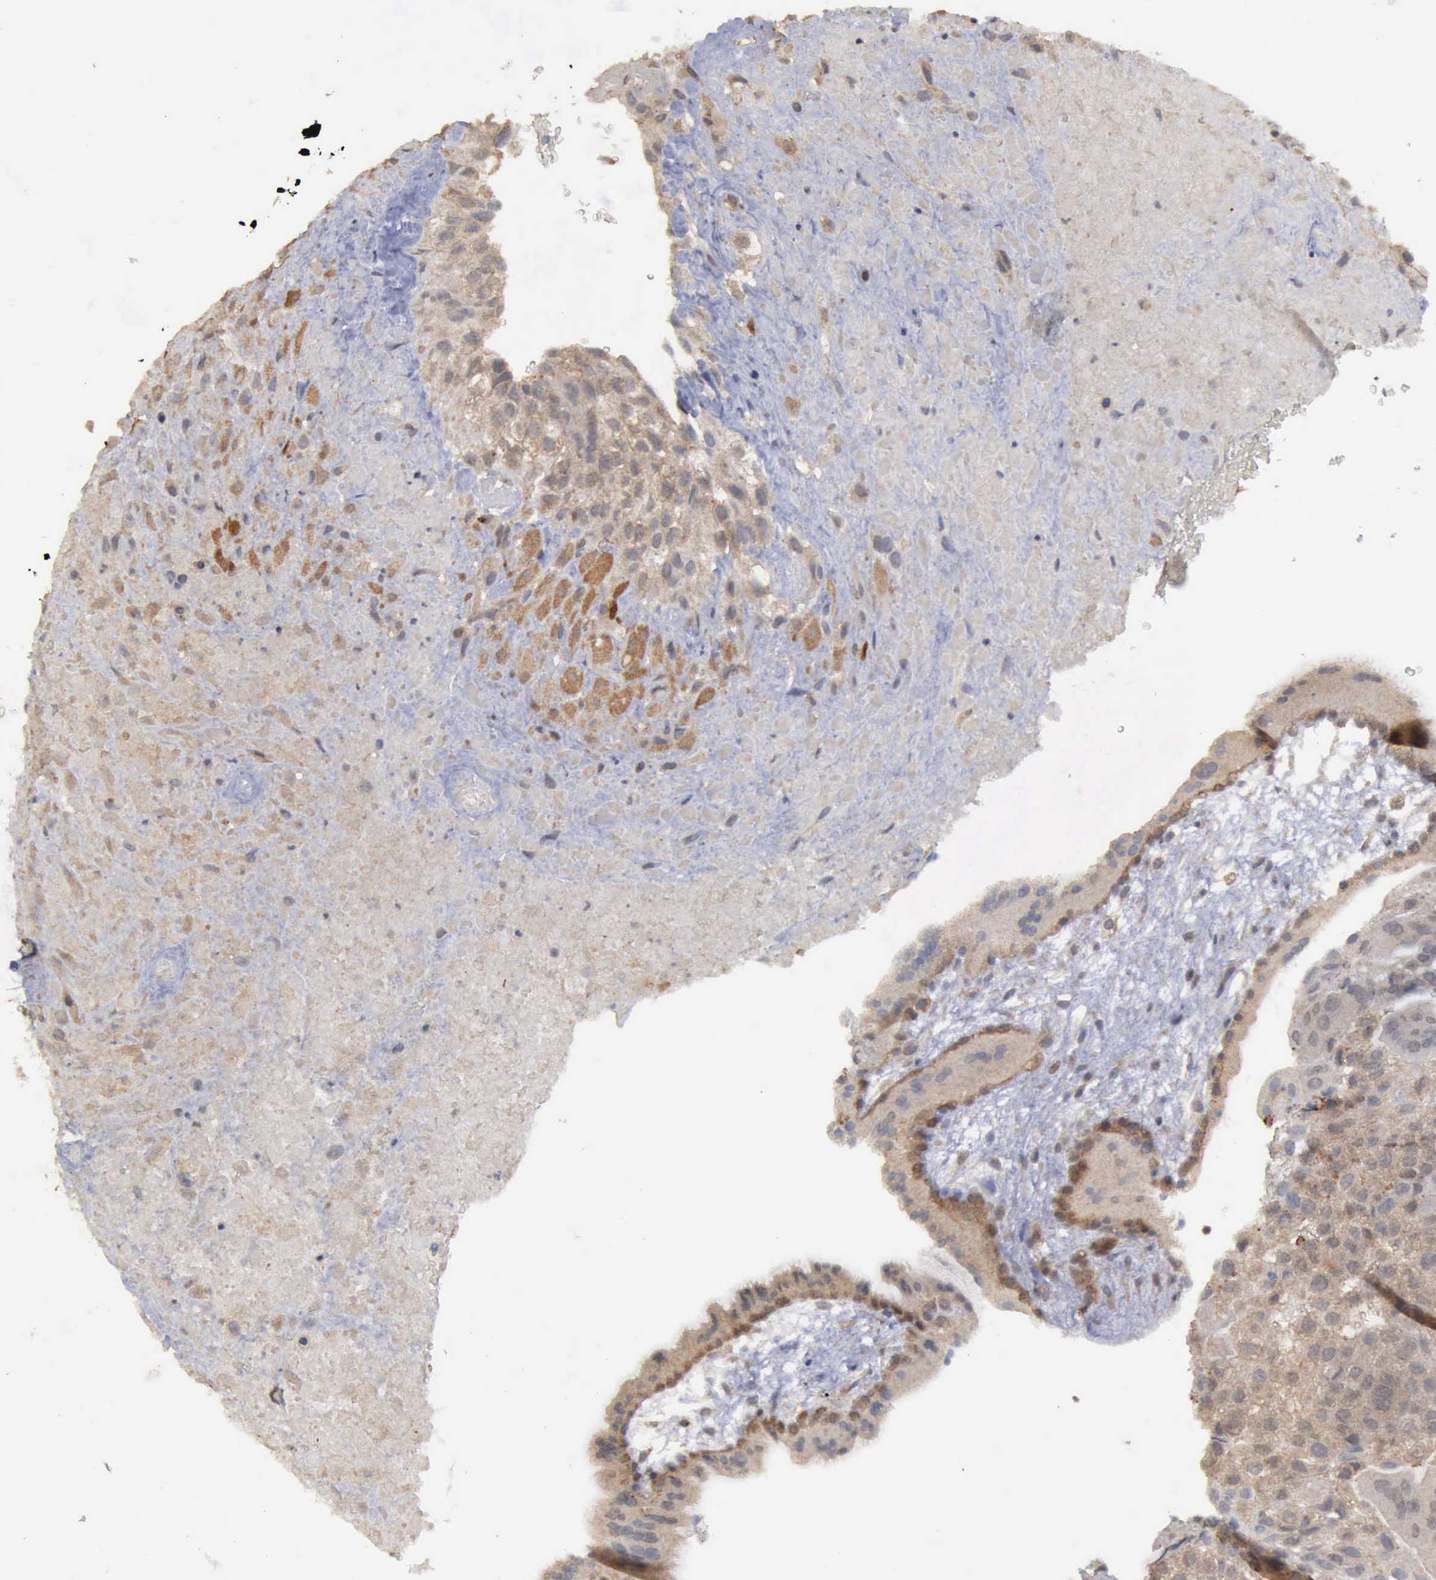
{"staining": {"intensity": "weak", "quantity": ">75%", "location": "cytoplasmic/membranous"}, "tissue": "placenta", "cell_type": "Decidual cells", "image_type": "normal", "snomed": [{"axis": "morphology", "description": "Normal tissue, NOS"}, {"axis": "topography", "description": "Placenta"}], "caption": "Human placenta stained with a brown dye exhibits weak cytoplasmic/membranous positive expression in approximately >75% of decidual cells.", "gene": "CRKL", "patient": {"sex": "female", "age": 19}}